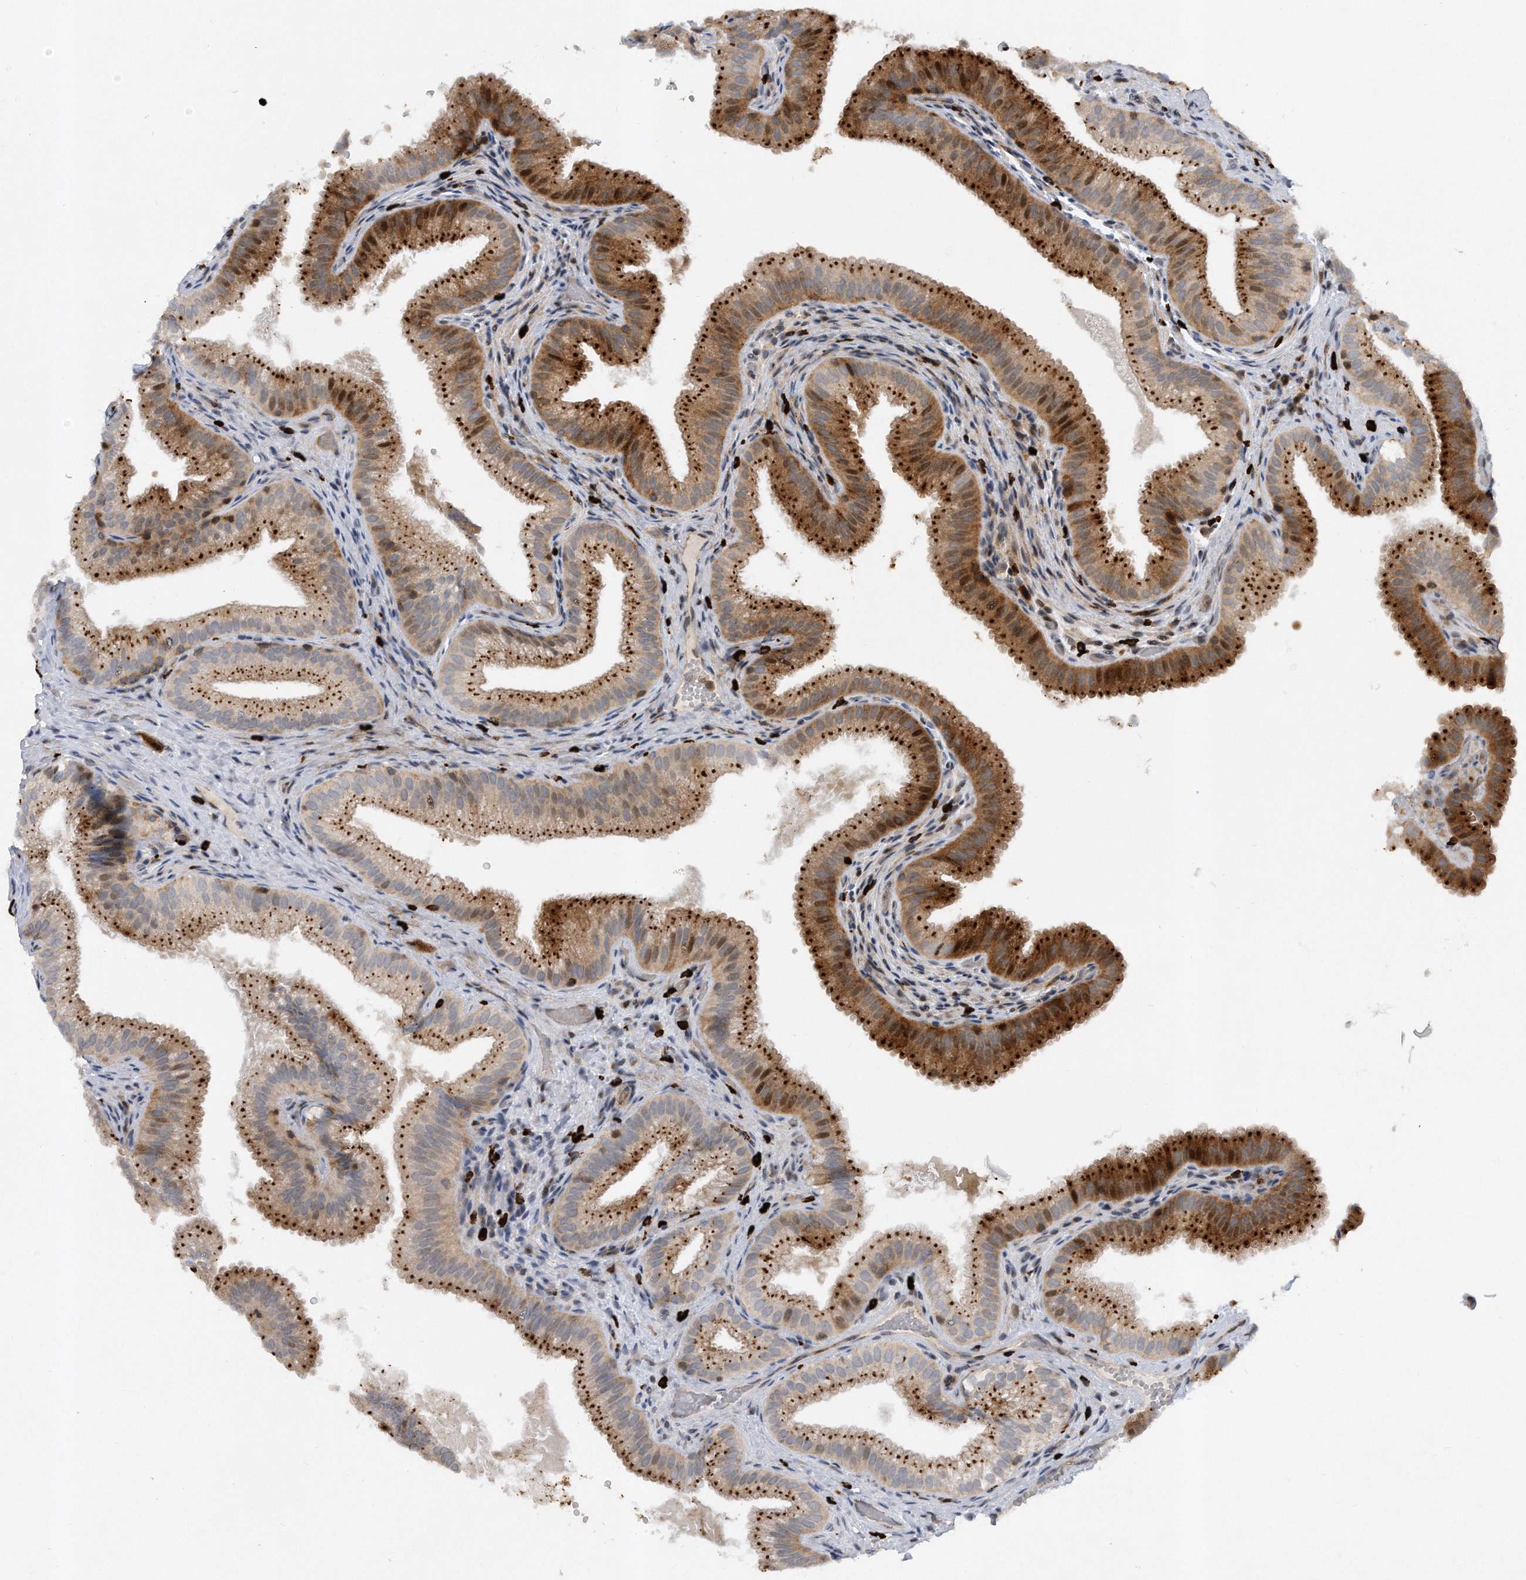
{"staining": {"intensity": "strong", "quantity": ">75%", "location": "cytoplasmic/membranous"}, "tissue": "gallbladder", "cell_type": "Glandular cells", "image_type": "normal", "snomed": [{"axis": "morphology", "description": "Normal tissue, NOS"}, {"axis": "topography", "description": "Gallbladder"}], "caption": "DAB immunohistochemical staining of unremarkable gallbladder exhibits strong cytoplasmic/membranous protein expression in approximately >75% of glandular cells. (DAB IHC with brightfield microscopy, high magnification).", "gene": "PGBD2", "patient": {"sex": "female", "age": 30}}